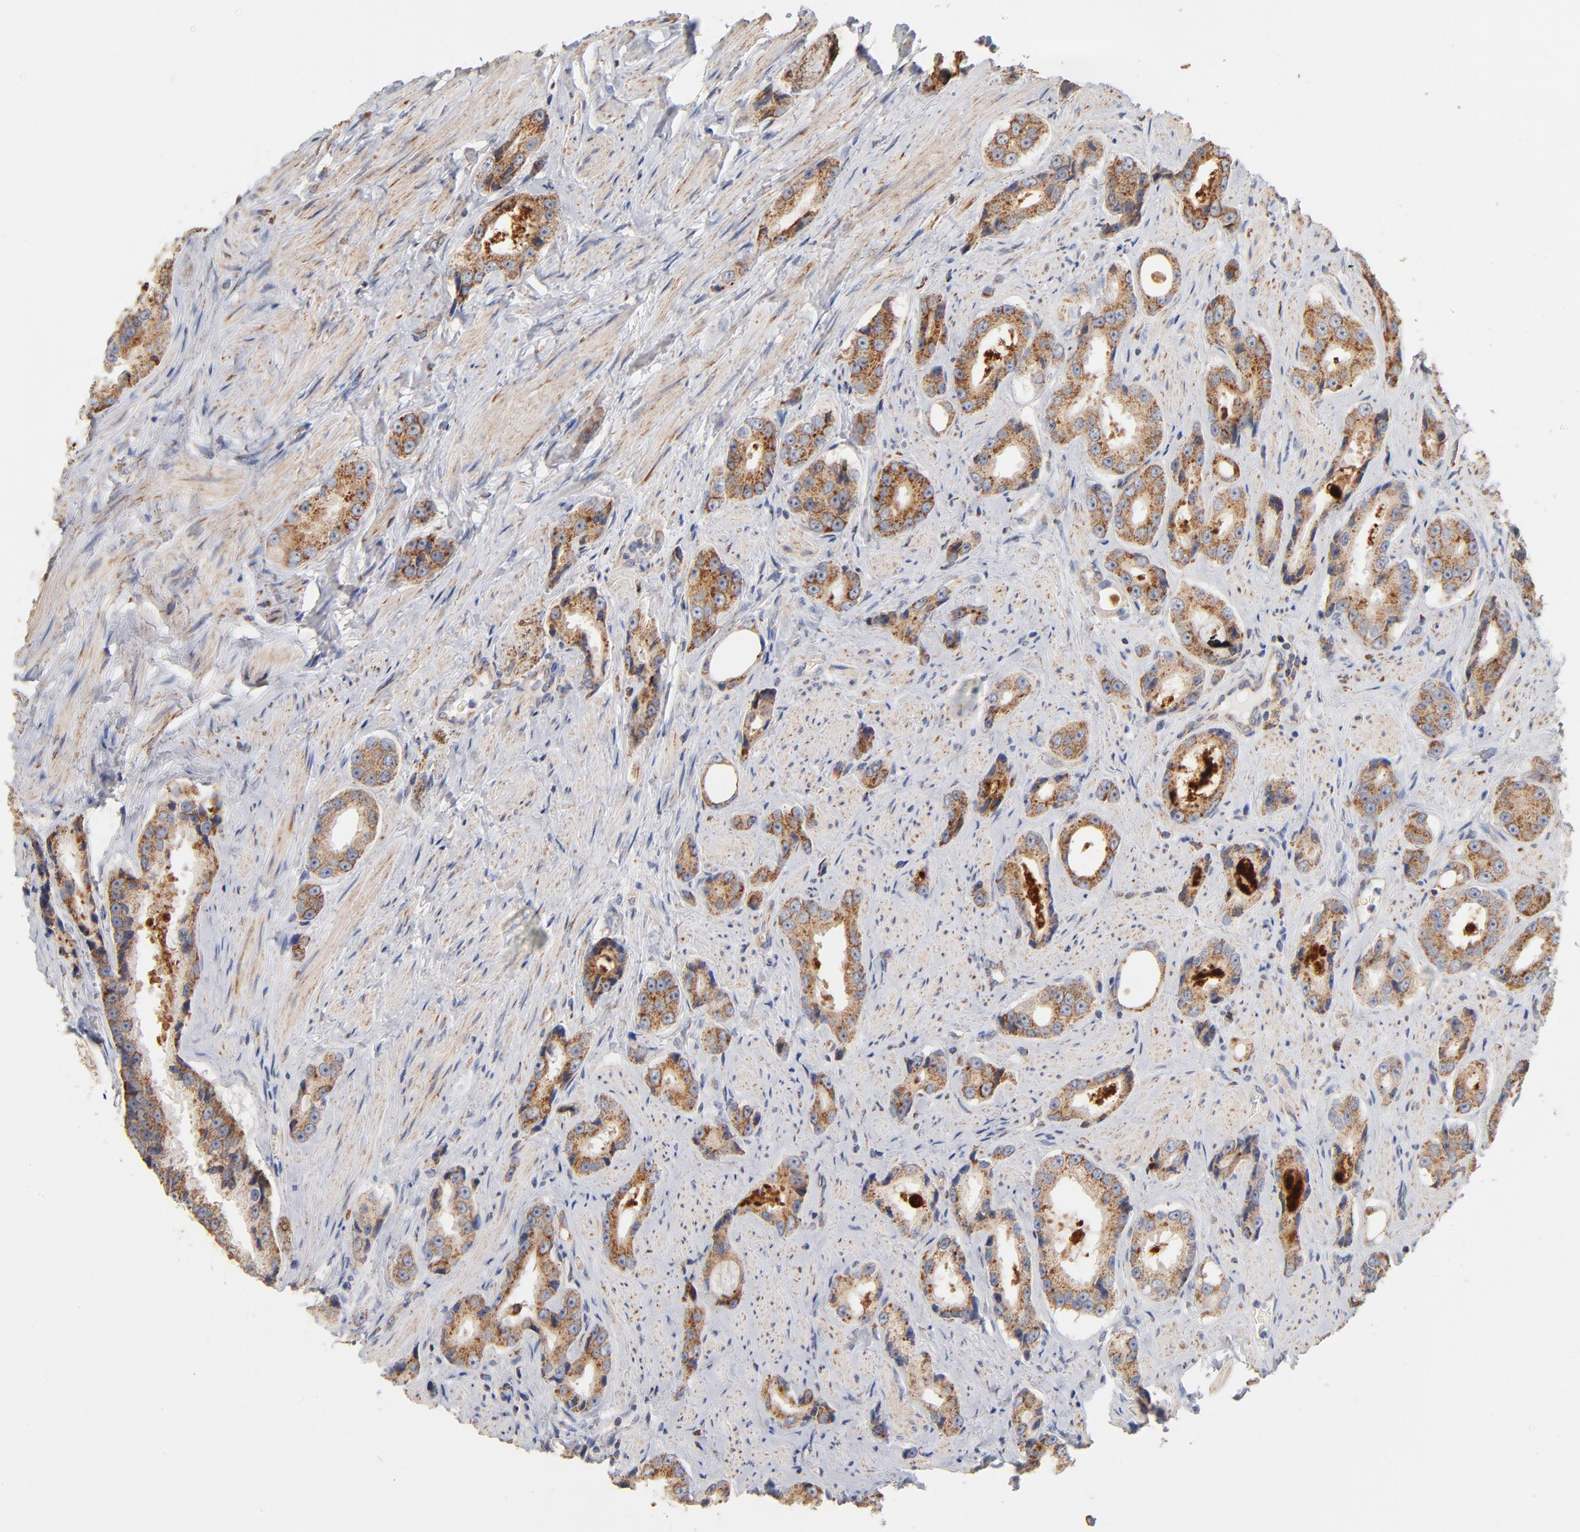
{"staining": {"intensity": "moderate", "quantity": ">75%", "location": "cytoplasmic/membranous"}, "tissue": "prostate cancer", "cell_type": "Tumor cells", "image_type": "cancer", "snomed": [{"axis": "morphology", "description": "Adenocarcinoma, Medium grade"}, {"axis": "topography", "description": "Prostate"}], "caption": "The image displays immunohistochemical staining of medium-grade adenocarcinoma (prostate). There is moderate cytoplasmic/membranous expression is seen in approximately >75% of tumor cells.", "gene": "UQCRC1", "patient": {"sex": "male", "age": 60}}